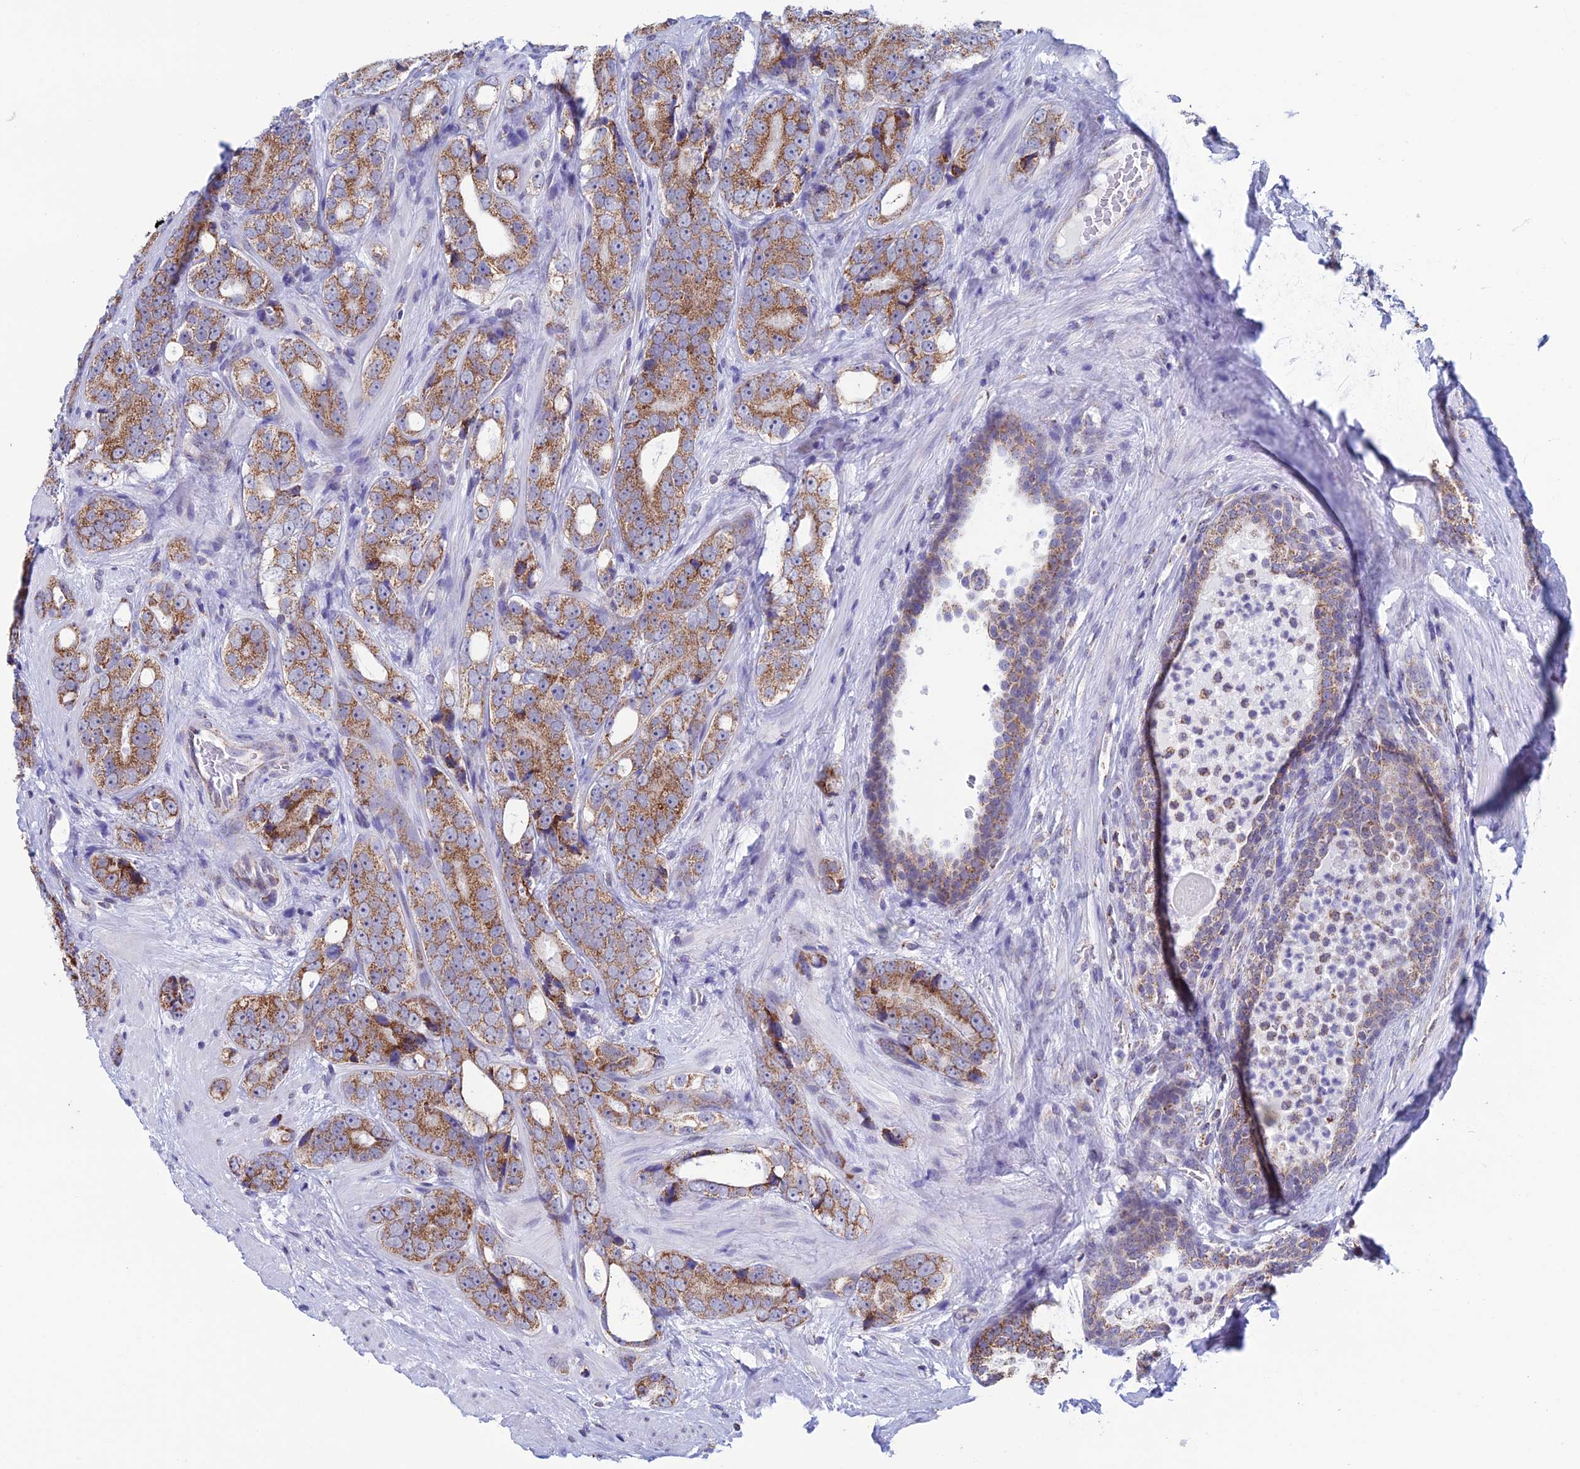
{"staining": {"intensity": "moderate", "quantity": ">75%", "location": "cytoplasmic/membranous"}, "tissue": "prostate cancer", "cell_type": "Tumor cells", "image_type": "cancer", "snomed": [{"axis": "morphology", "description": "Adenocarcinoma, High grade"}, {"axis": "topography", "description": "Prostate"}], "caption": "IHC (DAB) staining of prostate cancer (high-grade adenocarcinoma) reveals moderate cytoplasmic/membranous protein expression in approximately >75% of tumor cells. The protein of interest is shown in brown color, while the nuclei are stained blue.", "gene": "ZNG1B", "patient": {"sex": "male", "age": 56}}